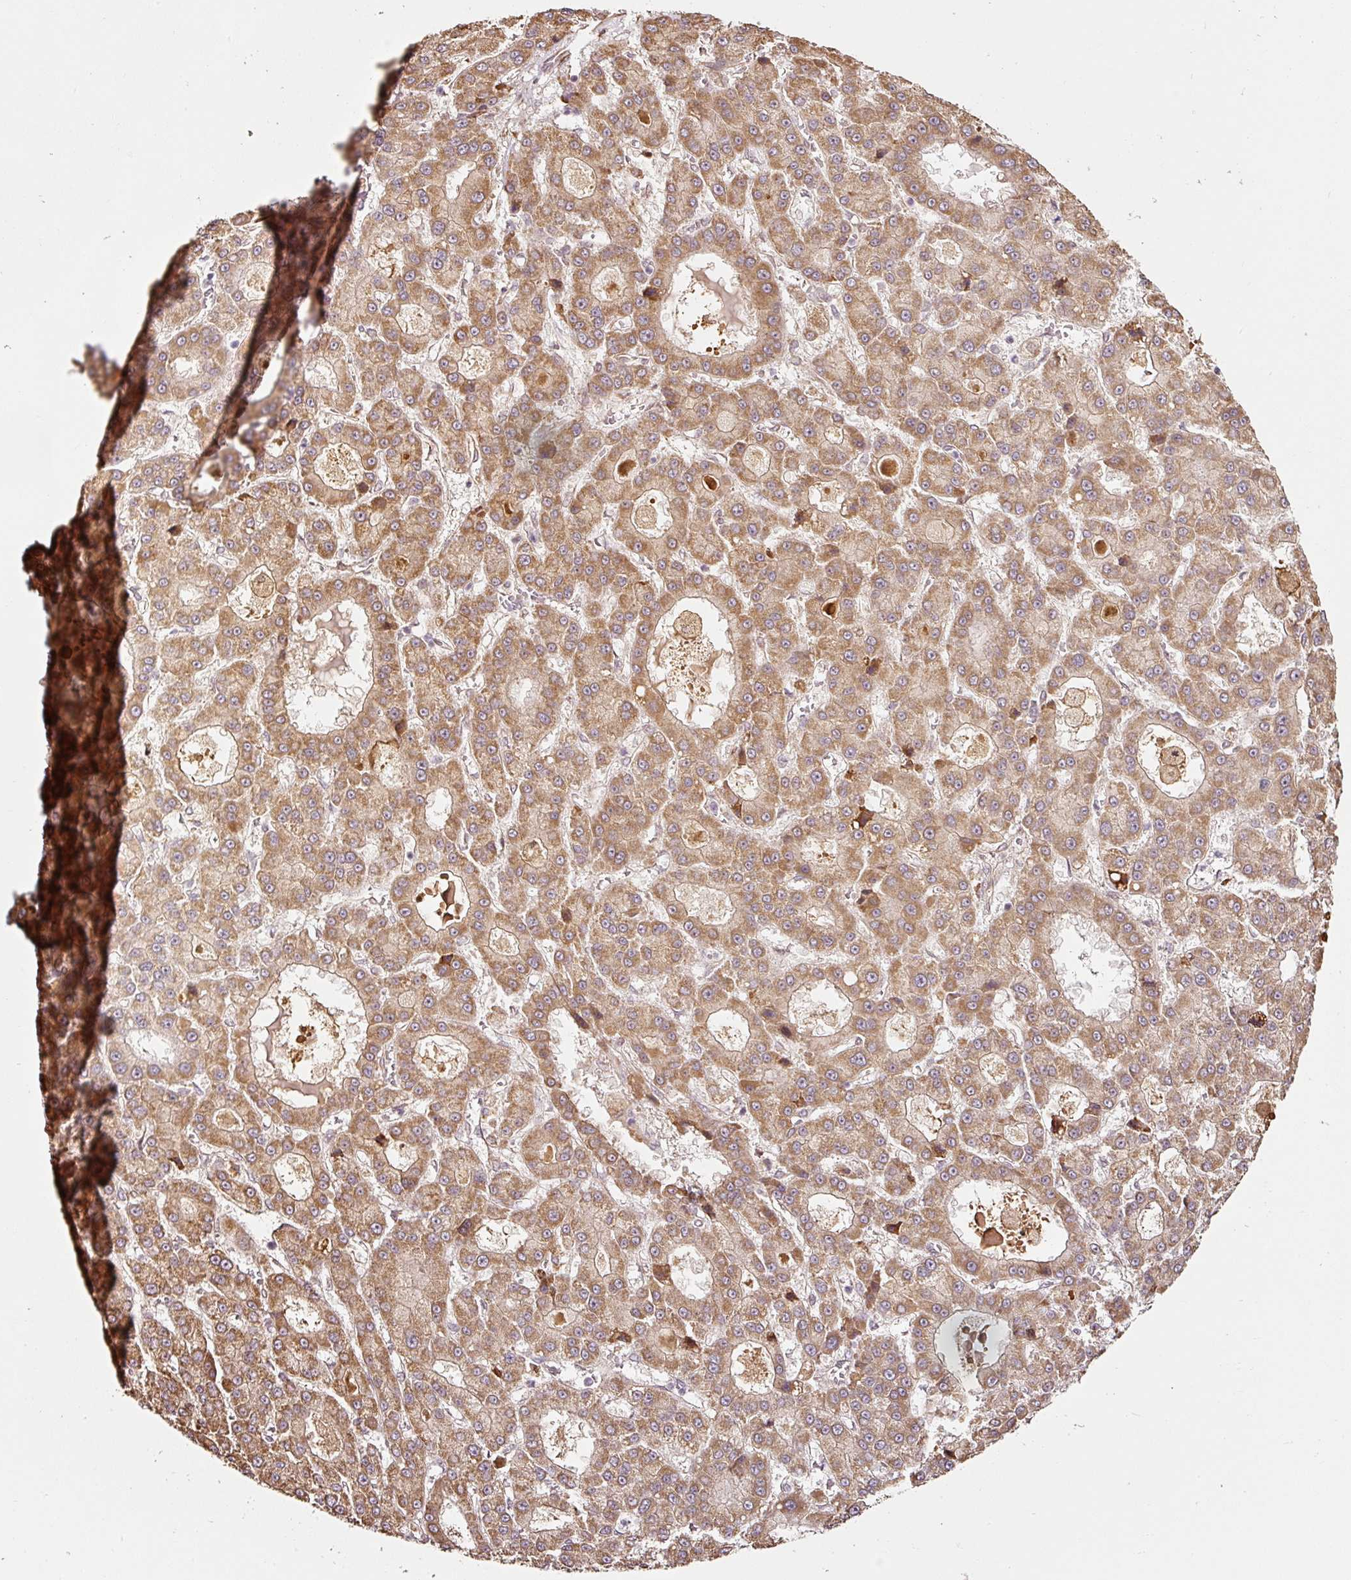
{"staining": {"intensity": "moderate", "quantity": ">75%", "location": "cytoplasmic/membranous"}, "tissue": "liver cancer", "cell_type": "Tumor cells", "image_type": "cancer", "snomed": [{"axis": "morphology", "description": "Carcinoma, Hepatocellular, NOS"}, {"axis": "topography", "description": "Liver"}], "caption": "Immunohistochemical staining of liver cancer reveals medium levels of moderate cytoplasmic/membranous expression in about >75% of tumor cells.", "gene": "ETF1", "patient": {"sex": "male", "age": 70}}